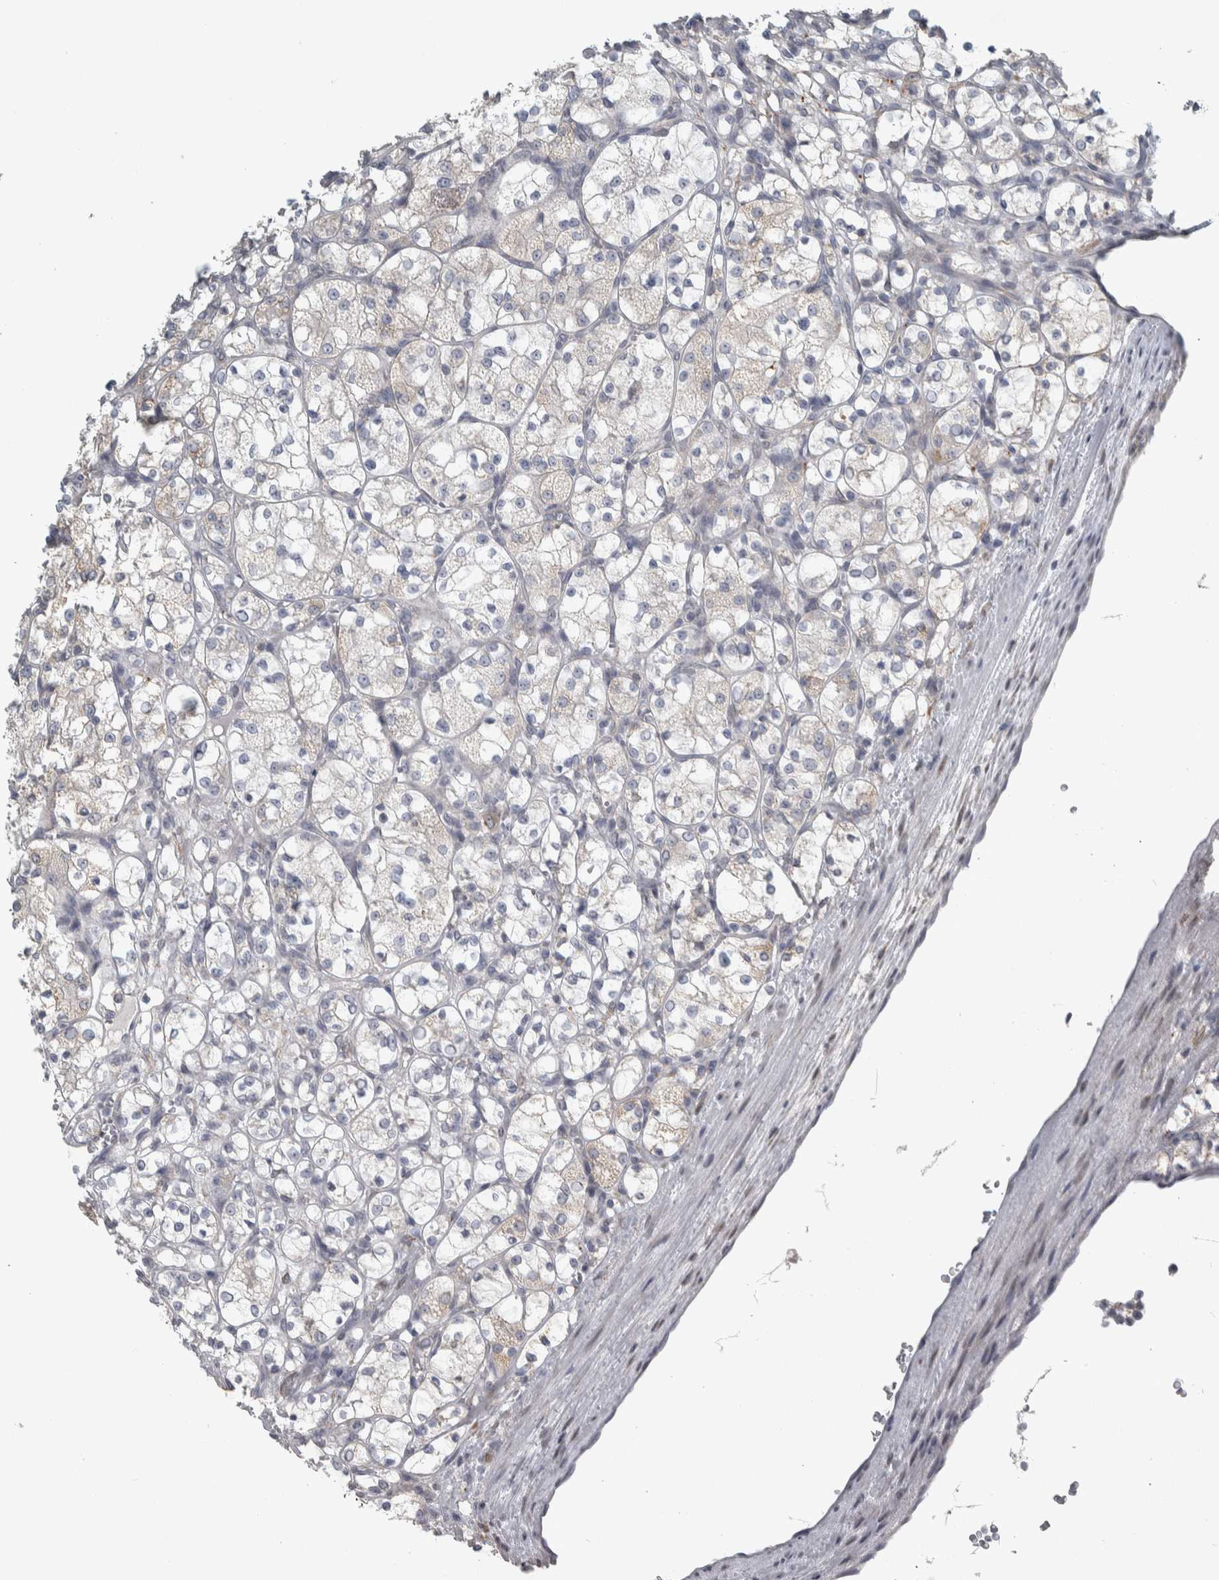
{"staining": {"intensity": "weak", "quantity": "<25%", "location": "cytoplasmic/membranous"}, "tissue": "renal cancer", "cell_type": "Tumor cells", "image_type": "cancer", "snomed": [{"axis": "morphology", "description": "Adenocarcinoma, NOS"}, {"axis": "topography", "description": "Kidney"}], "caption": "High magnification brightfield microscopy of renal cancer stained with DAB (brown) and counterstained with hematoxylin (blue): tumor cells show no significant expression.", "gene": "SIGMAR1", "patient": {"sex": "female", "age": 69}}